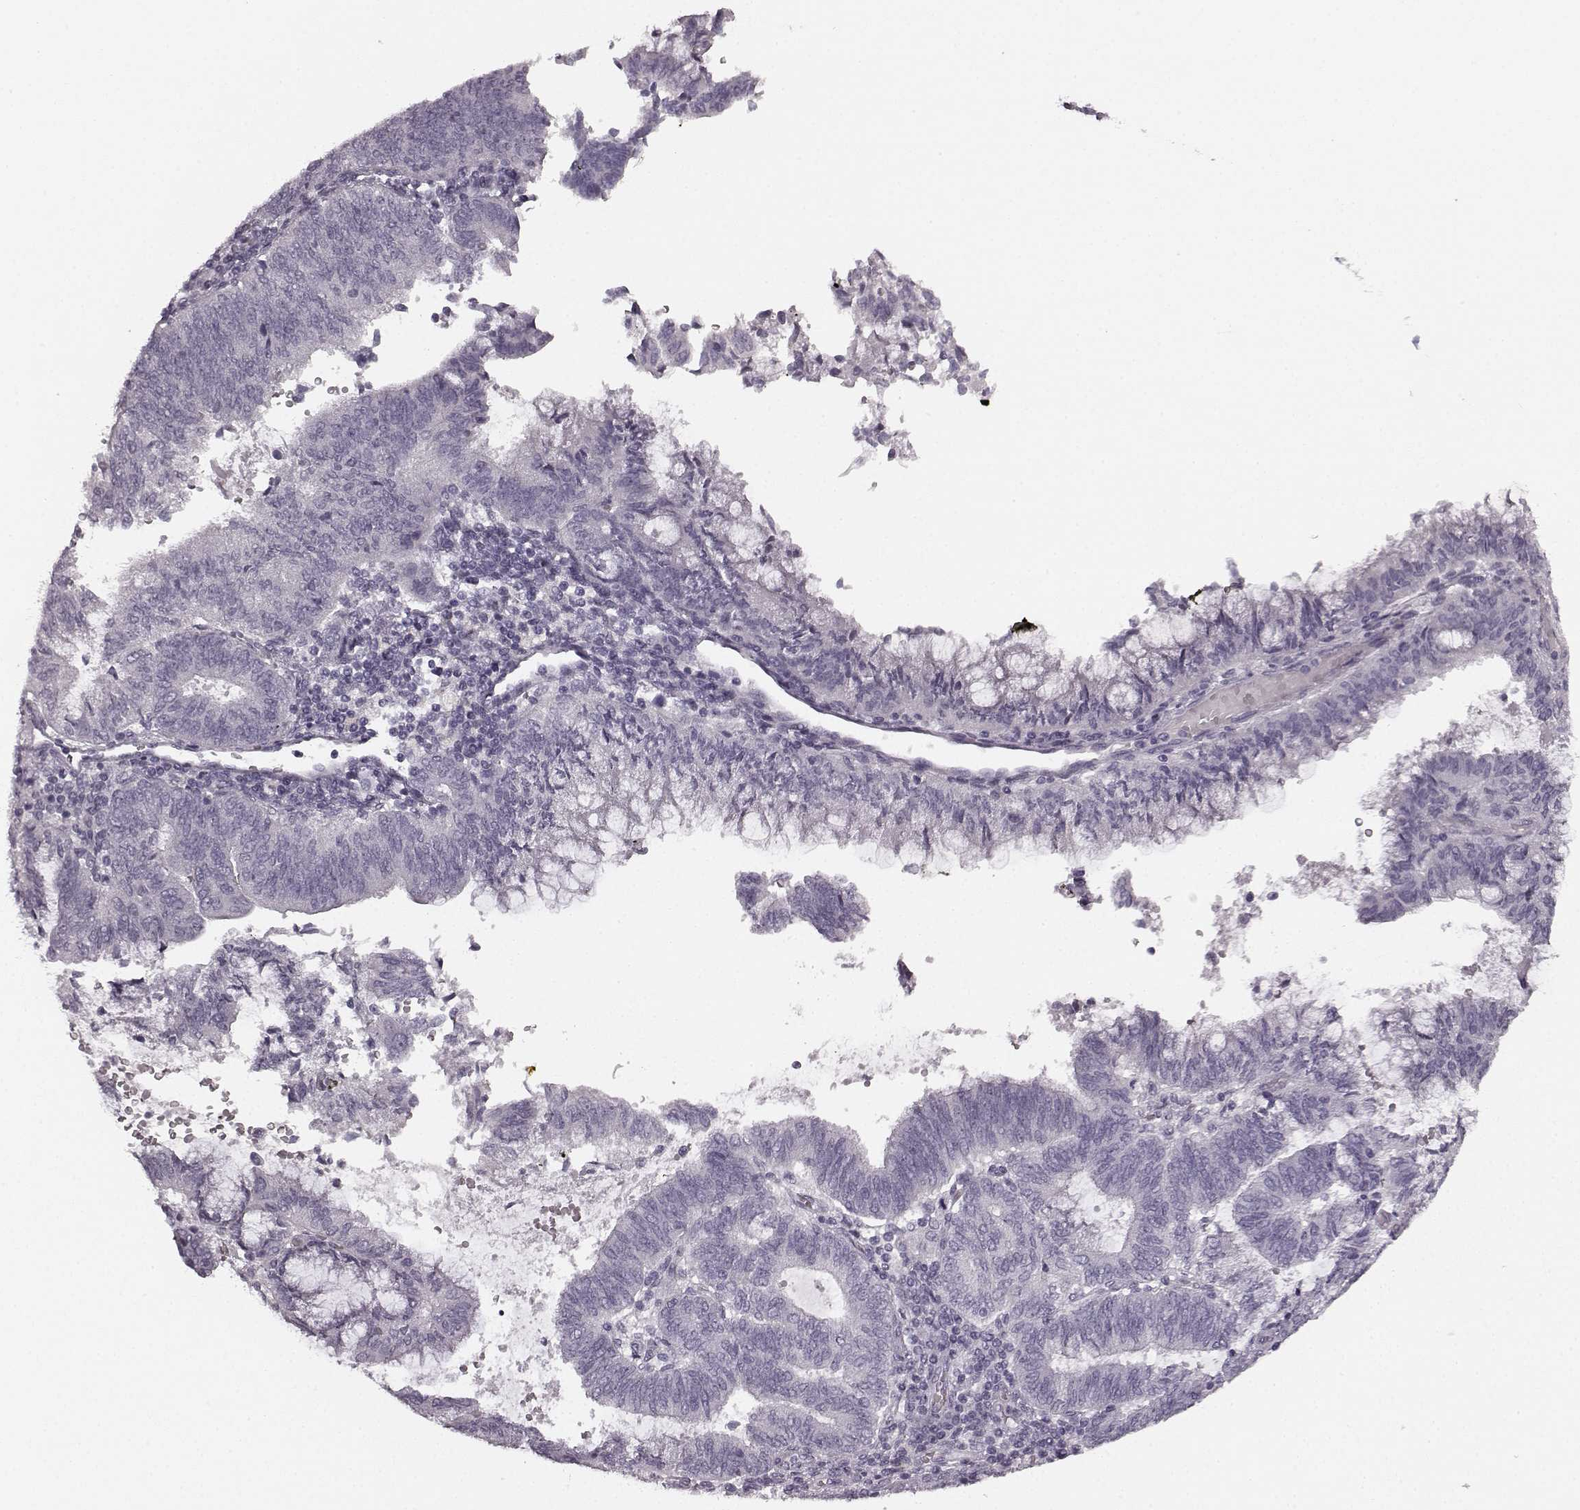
{"staining": {"intensity": "negative", "quantity": "none", "location": "none"}, "tissue": "endometrial cancer", "cell_type": "Tumor cells", "image_type": "cancer", "snomed": [{"axis": "morphology", "description": "Adenocarcinoma, NOS"}, {"axis": "topography", "description": "Endometrium"}], "caption": "Protein analysis of adenocarcinoma (endometrial) demonstrates no significant staining in tumor cells.", "gene": "TMPRSS15", "patient": {"sex": "female", "age": 65}}